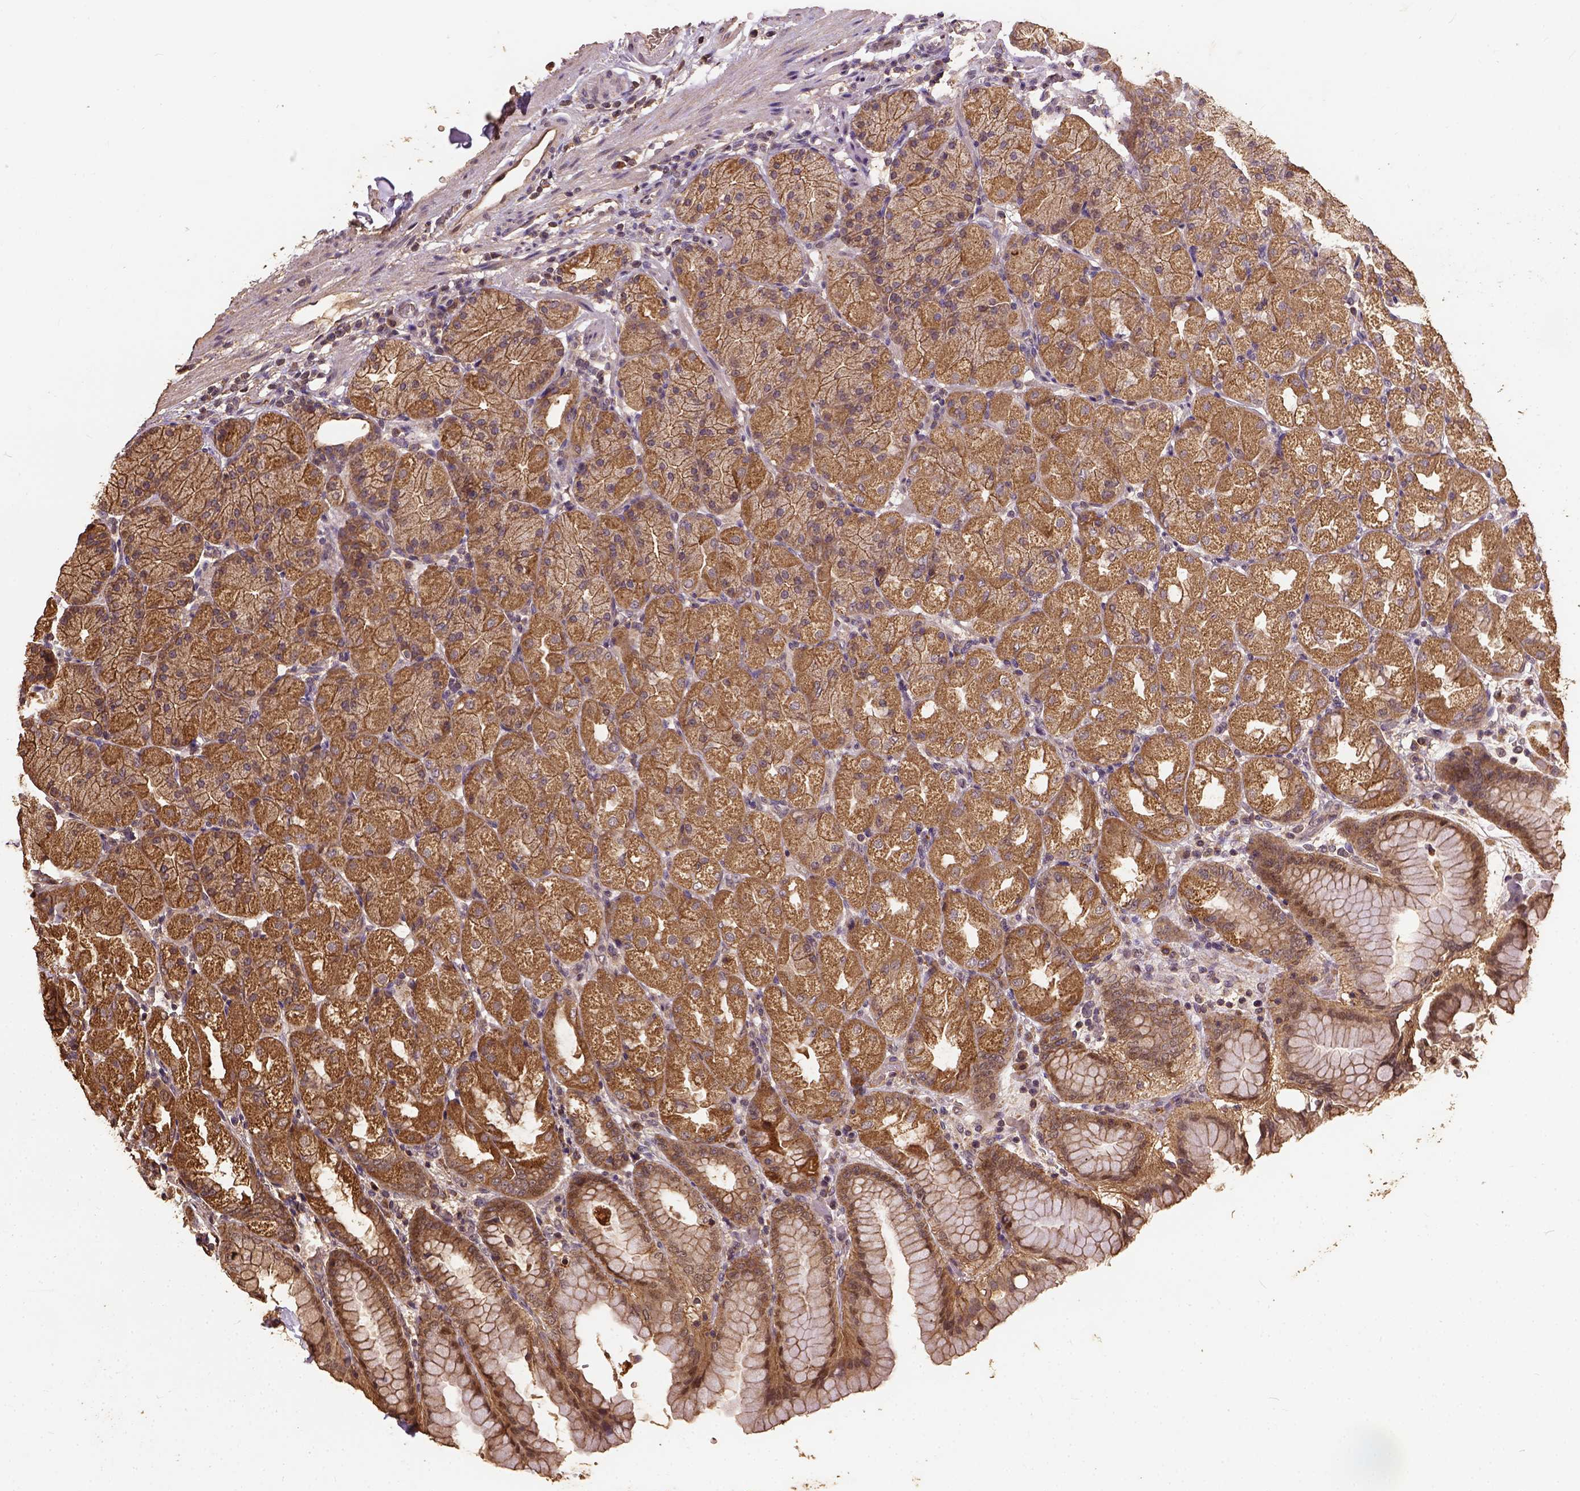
{"staining": {"intensity": "moderate", "quantity": "25%-75%", "location": "cytoplasmic/membranous"}, "tissue": "stomach", "cell_type": "Glandular cells", "image_type": "normal", "snomed": [{"axis": "morphology", "description": "Normal tissue, NOS"}, {"axis": "topography", "description": "Stomach, upper"}, {"axis": "topography", "description": "Stomach"}, {"axis": "topography", "description": "Stomach, lower"}], "caption": "Stomach was stained to show a protein in brown. There is medium levels of moderate cytoplasmic/membranous positivity in approximately 25%-75% of glandular cells. Using DAB (brown) and hematoxylin (blue) stains, captured at high magnification using brightfield microscopy.", "gene": "ATP1B3", "patient": {"sex": "male", "age": 62}}